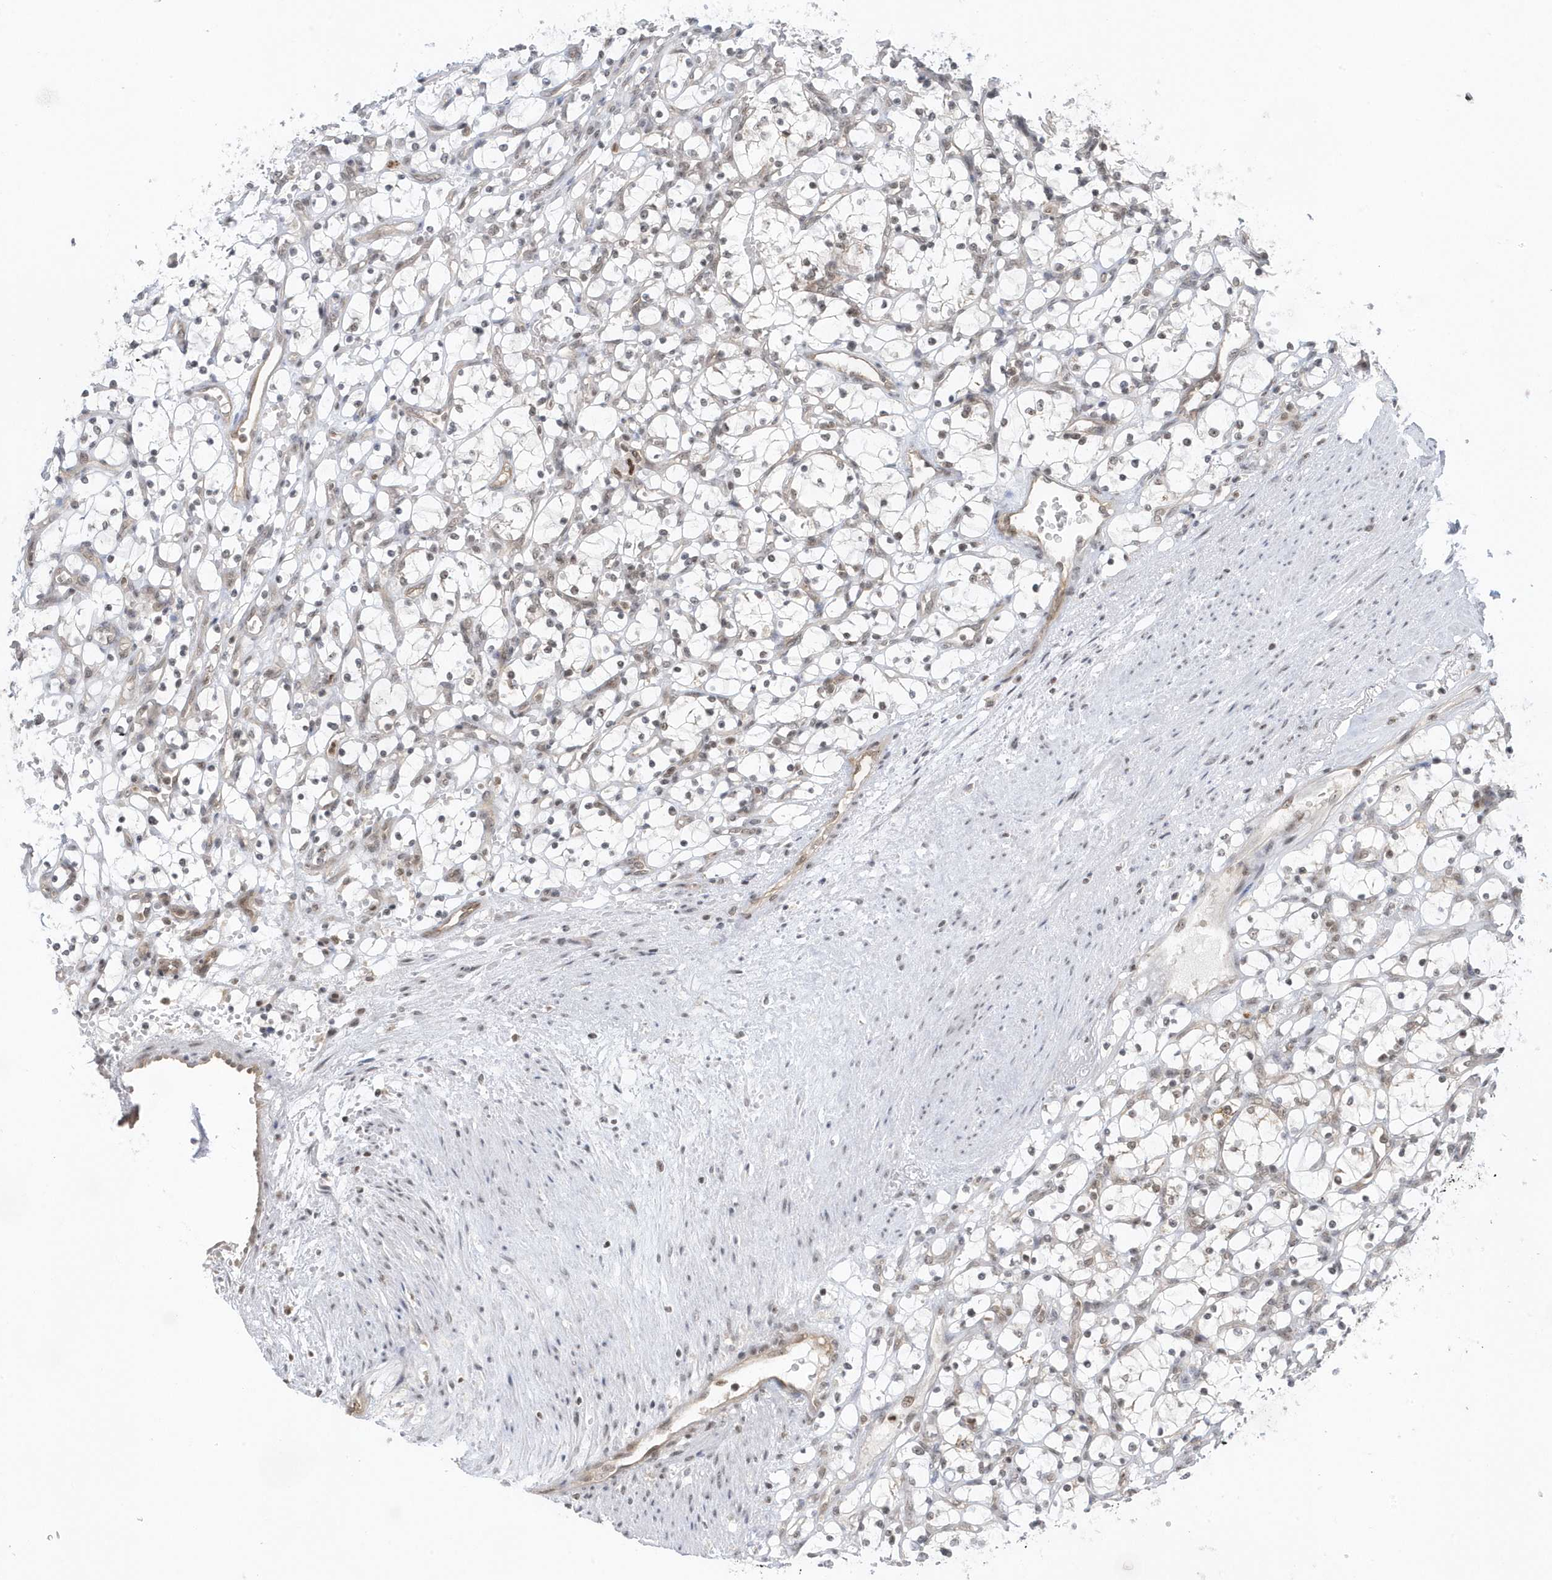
{"staining": {"intensity": "negative", "quantity": "none", "location": "none"}, "tissue": "renal cancer", "cell_type": "Tumor cells", "image_type": "cancer", "snomed": [{"axis": "morphology", "description": "Adenocarcinoma, NOS"}, {"axis": "topography", "description": "Kidney"}], "caption": "Human renal adenocarcinoma stained for a protein using immunohistochemistry (IHC) shows no staining in tumor cells.", "gene": "ZNF740", "patient": {"sex": "female", "age": 69}}